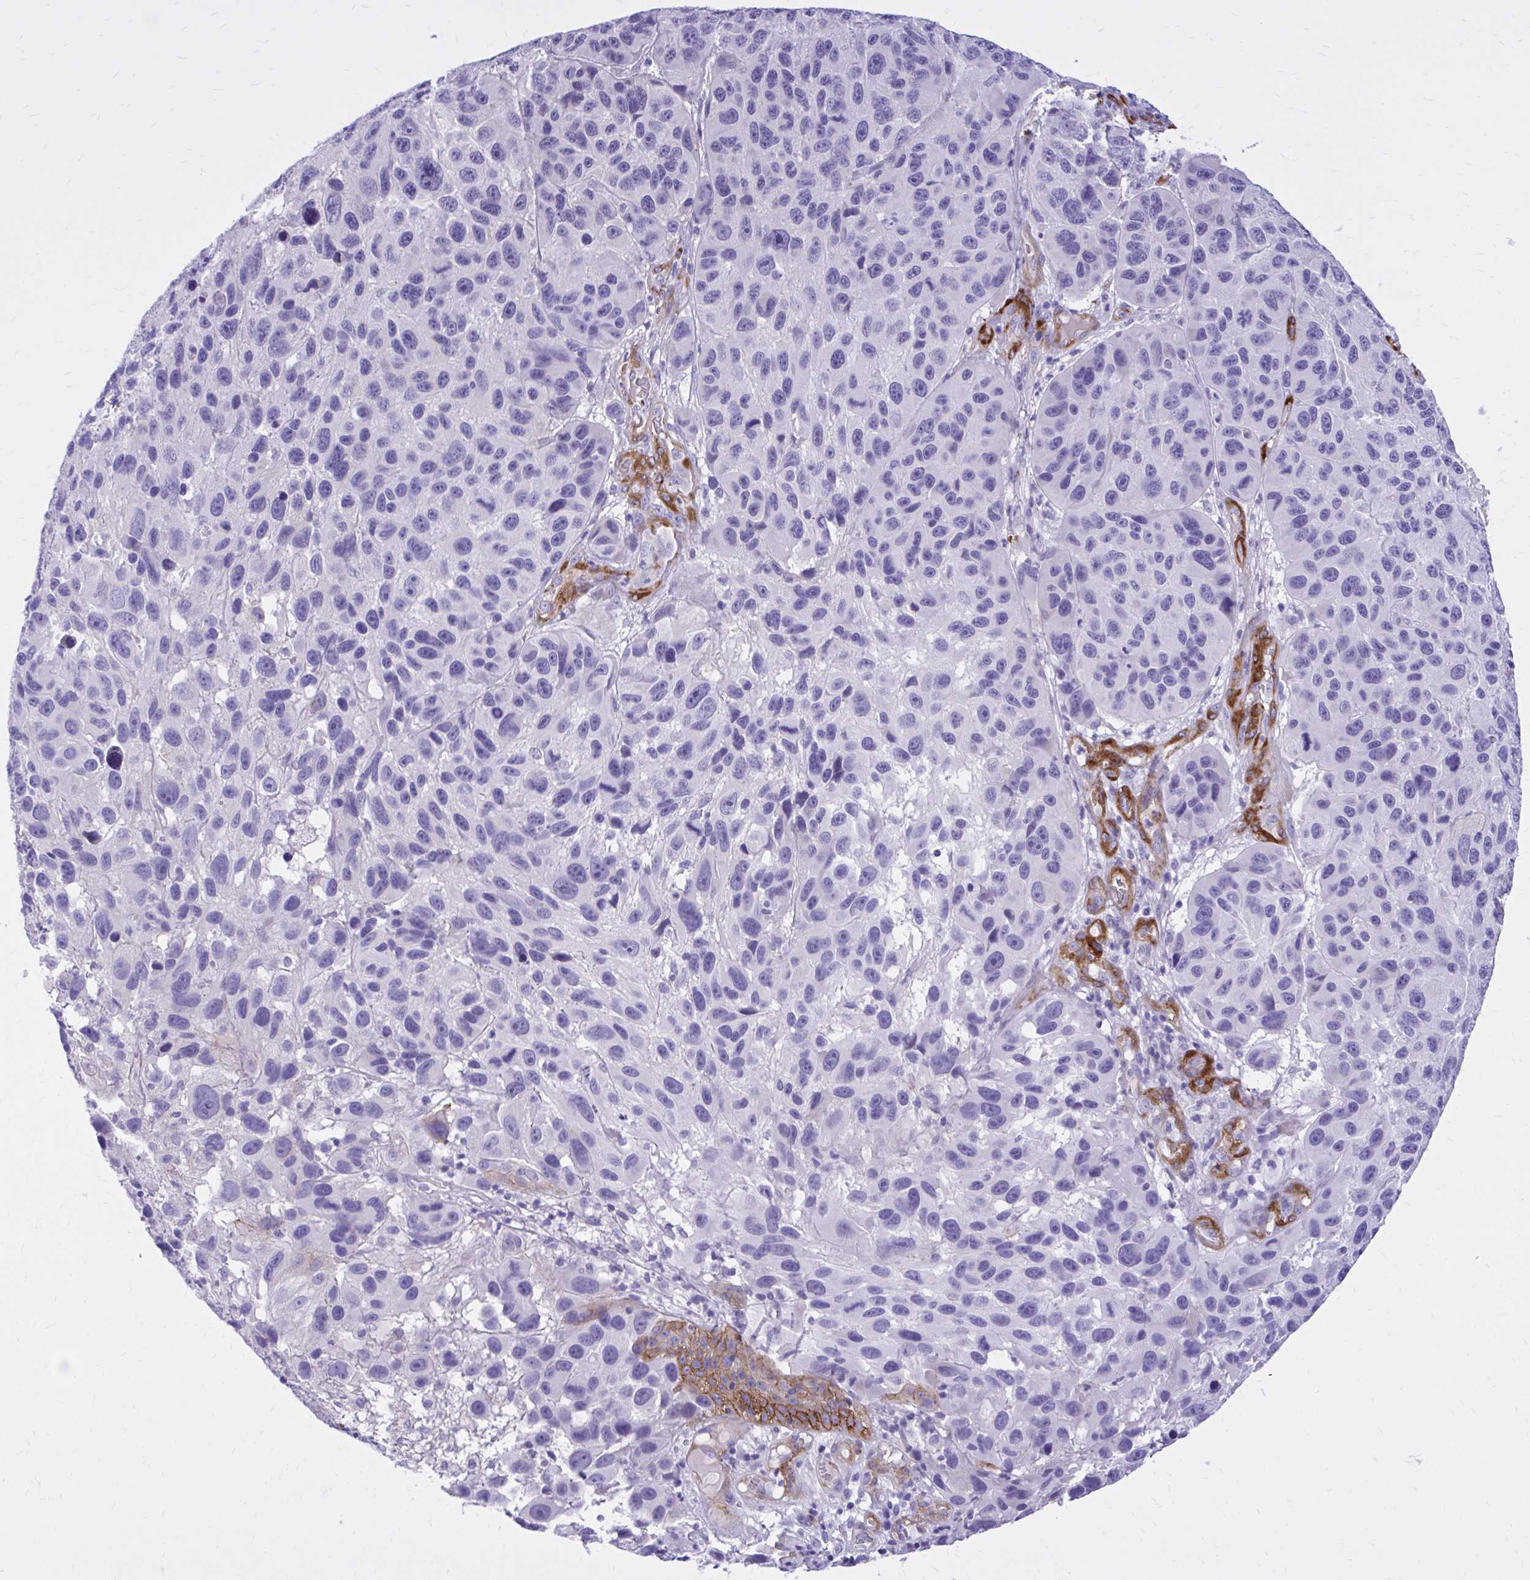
{"staining": {"intensity": "negative", "quantity": "none", "location": "none"}, "tissue": "melanoma", "cell_type": "Tumor cells", "image_type": "cancer", "snomed": [{"axis": "morphology", "description": "Malignant melanoma, NOS"}, {"axis": "topography", "description": "Skin"}], "caption": "An immunohistochemistry image of melanoma is shown. There is no staining in tumor cells of melanoma. The staining was performed using DAB to visualize the protein expression in brown, while the nuclei were stained in blue with hematoxylin (Magnification: 20x).", "gene": "EPB41L1", "patient": {"sex": "male", "age": 53}}